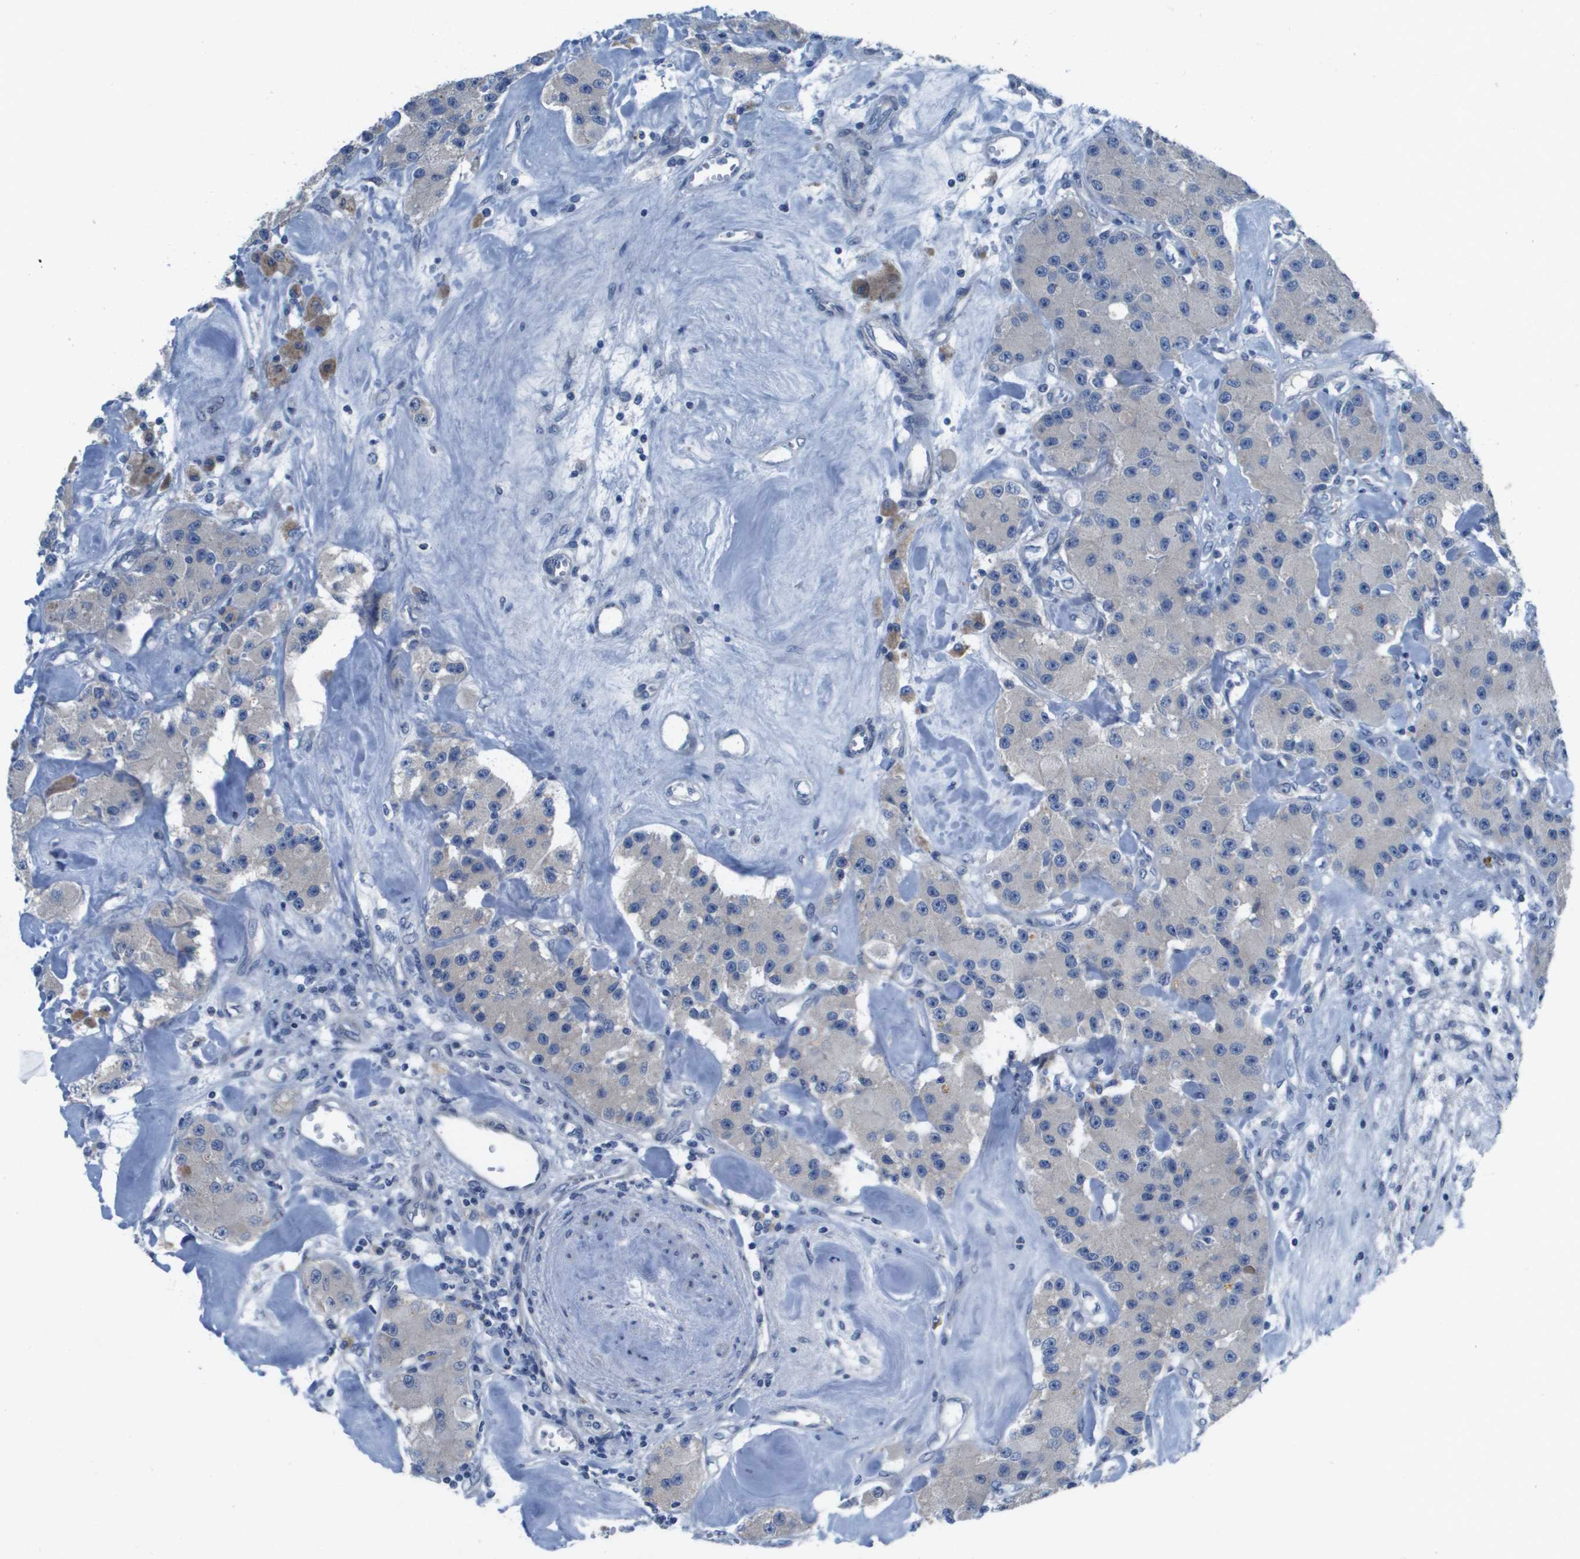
{"staining": {"intensity": "negative", "quantity": "none", "location": "none"}, "tissue": "carcinoid", "cell_type": "Tumor cells", "image_type": "cancer", "snomed": [{"axis": "morphology", "description": "Carcinoid, malignant, NOS"}, {"axis": "topography", "description": "Pancreas"}], "caption": "The immunohistochemistry (IHC) histopathology image has no significant staining in tumor cells of carcinoid tissue.", "gene": "NCS1", "patient": {"sex": "male", "age": 41}}